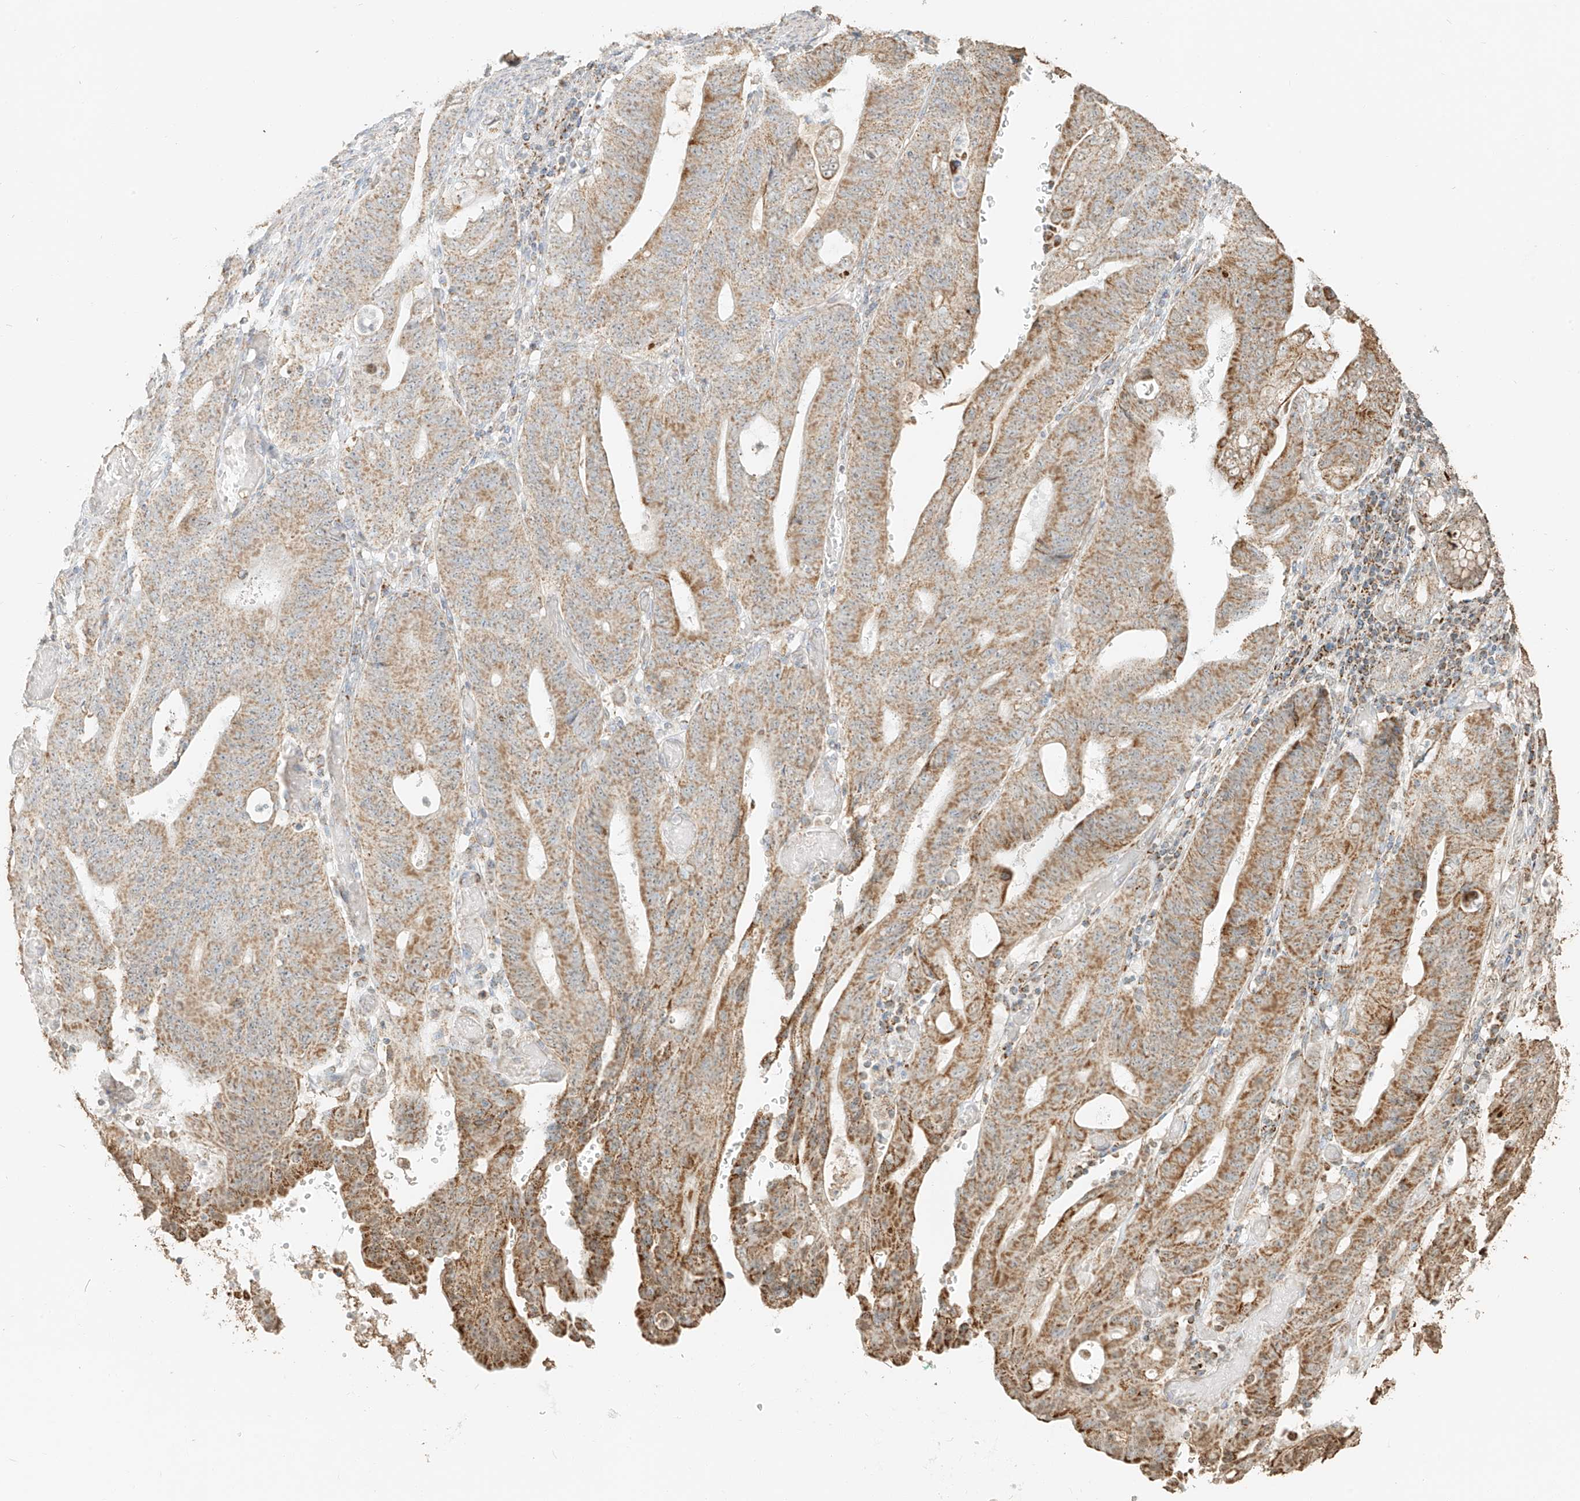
{"staining": {"intensity": "moderate", "quantity": ">75%", "location": "cytoplasmic/membranous"}, "tissue": "stomach cancer", "cell_type": "Tumor cells", "image_type": "cancer", "snomed": [{"axis": "morphology", "description": "Adenocarcinoma, NOS"}, {"axis": "topography", "description": "Stomach"}], "caption": "A medium amount of moderate cytoplasmic/membranous positivity is present in about >75% of tumor cells in stomach adenocarcinoma tissue. (Stains: DAB (3,3'-diaminobenzidine) in brown, nuclei in blue, Microscopy: brightfield microscopy at high magnification).", "gene": "MIPEP", "patient": {"sex": "female", "age": 73}}